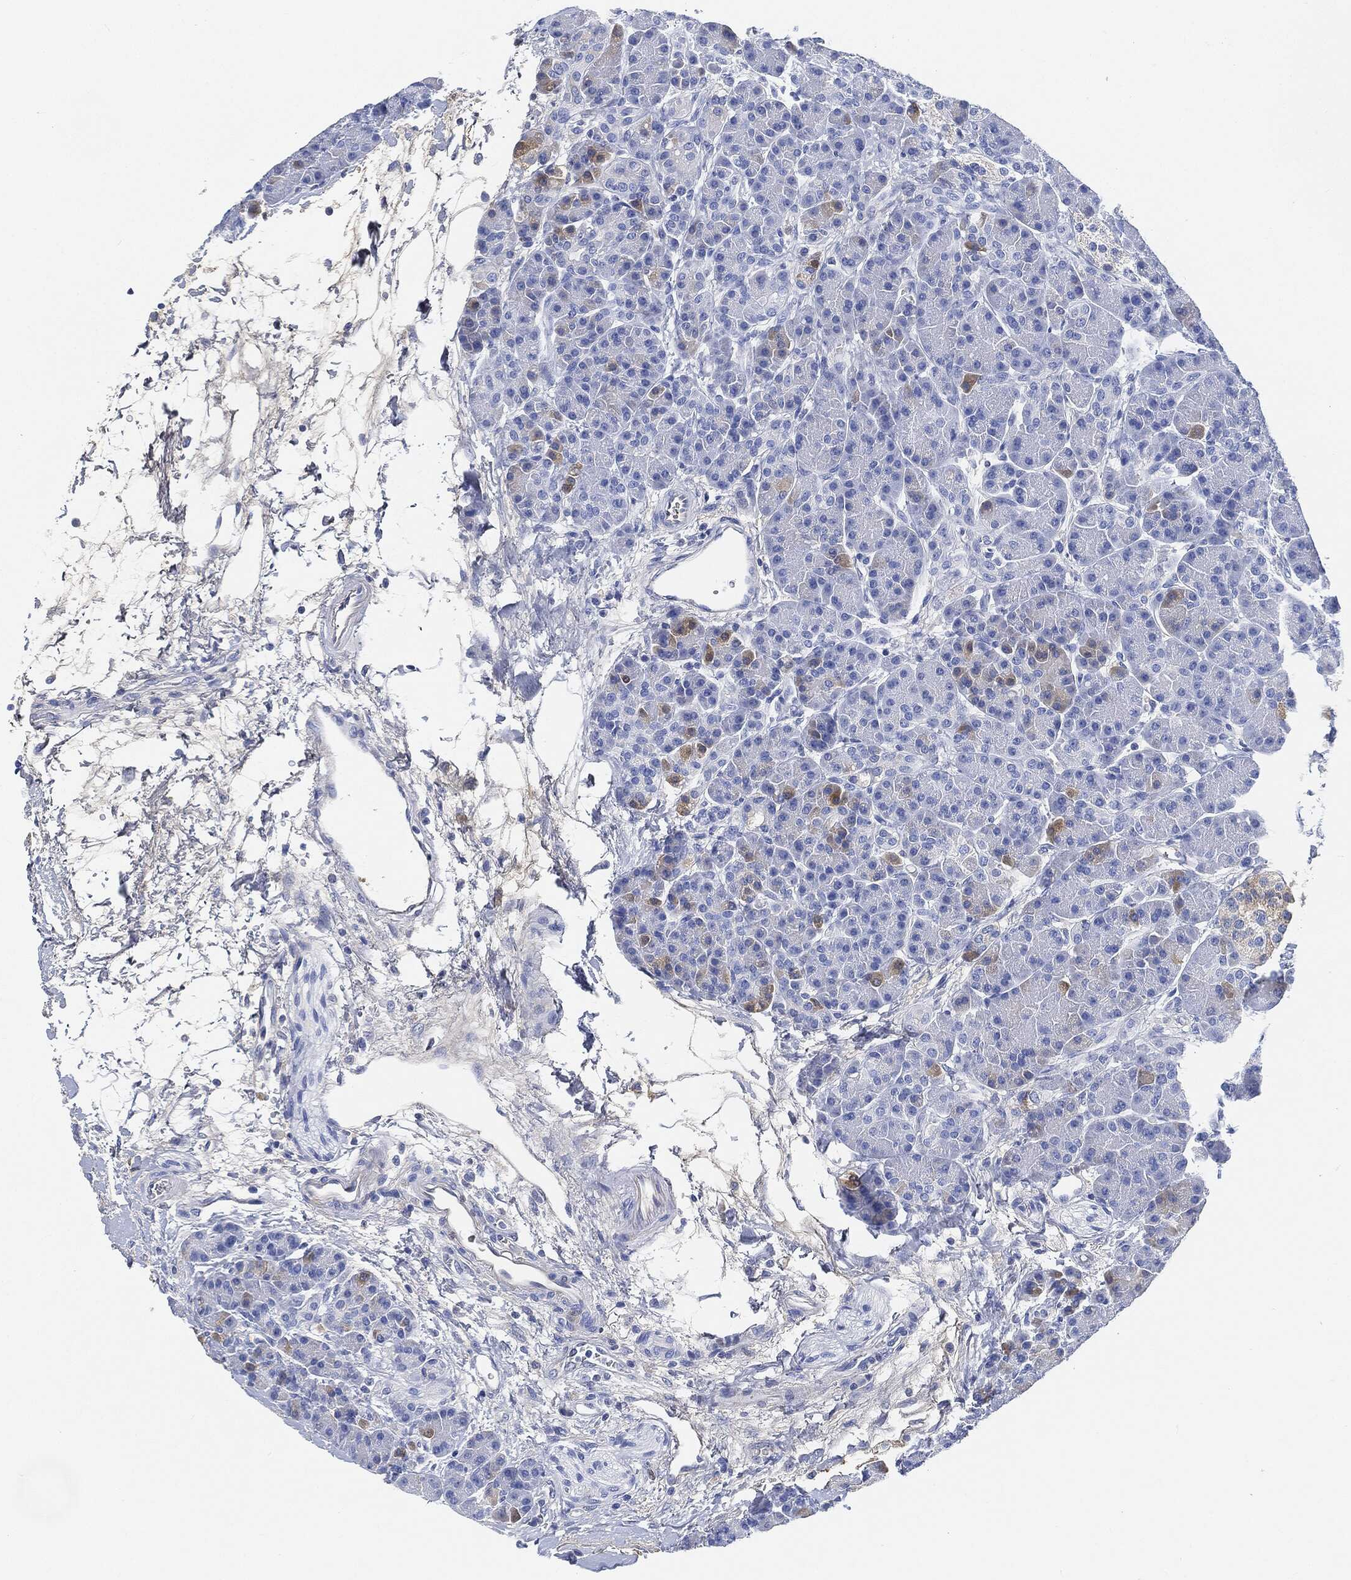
{"staining": {"intensity": "moderate", "quantity": "<25%", "location": "cytoplasmic/membranous"}, "tissue": "pancreas", "cell_type": "Exocrine glandular cells", "image_type": "normal", "snomed": [{"axis": "morphology", "description": "Normal tissue, NOS"}, {"axis": "topography", "description": "Pancreas"}], "caption": "A brown stain highlights moderate cytoplasmic/membranous positivity of a protein in exocrine glandular cells of normal human pancreas. Nuclei are stained in blue.", "gene": "IGLV6", "patient": {"sex": "female", "age": 63}}